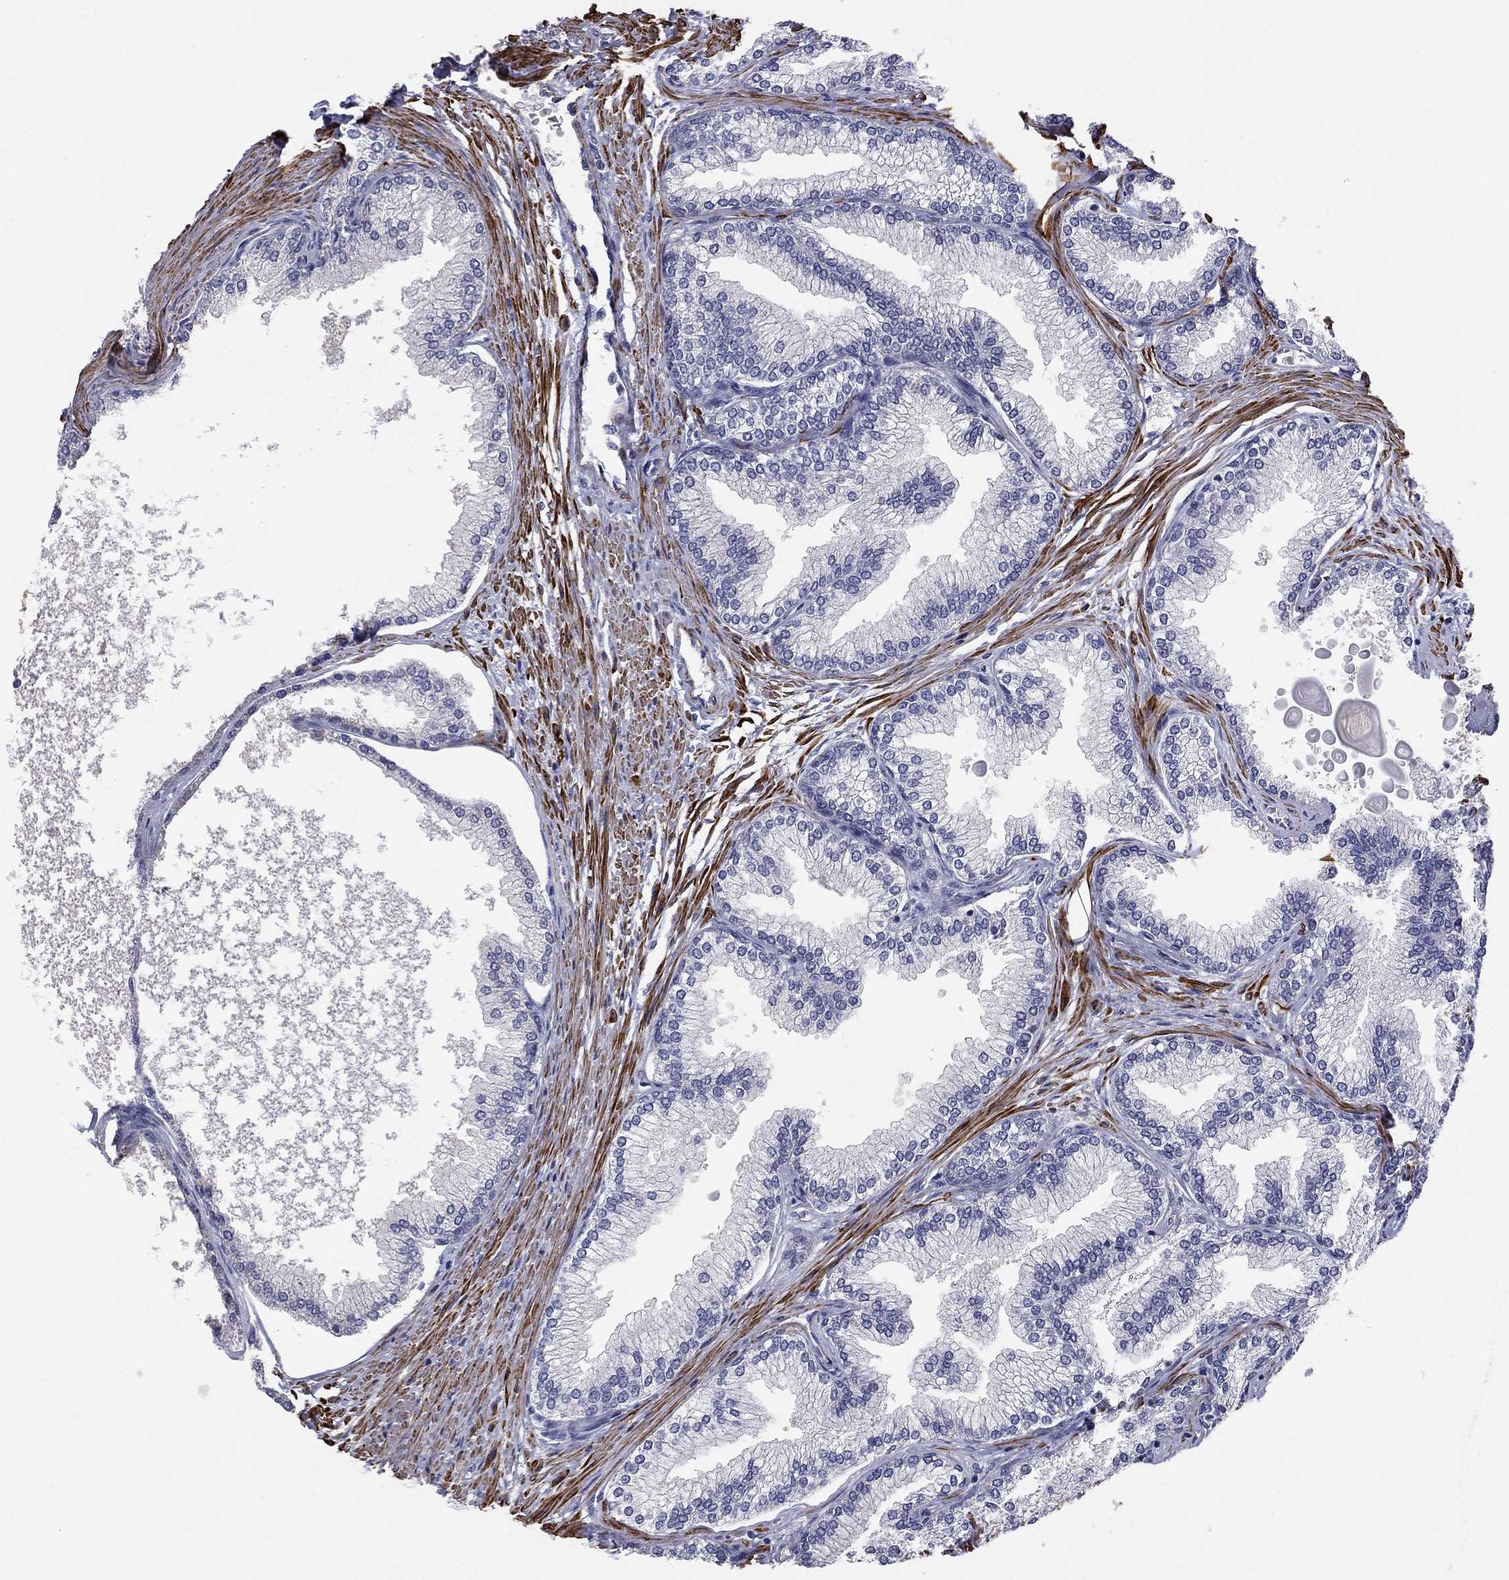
{"staining": {"intensity": "negative", "quantity": "none", "location": "none"}, "tissue": "prostate", "cell_type": "Glandular cells", "image_type": "normal", "snomed": [{"axis": "morphology", "description": "Normal tissue, NOS"}, {"axis": "topography", "description": "Prostate"}], "caption": "Immunohistochemistry (IHC) photomicrograph of unremarkable prostate stained for a protein (brown), which displays no positivity in glandular cells. The staining was performed using DAB to visualize the protein expression in brown, while the nuclei were stained in blue with hematoxylin (Magnification: 20x).", "gene": "IP6K3", "patient": {"sex": "male", "age": 72}}